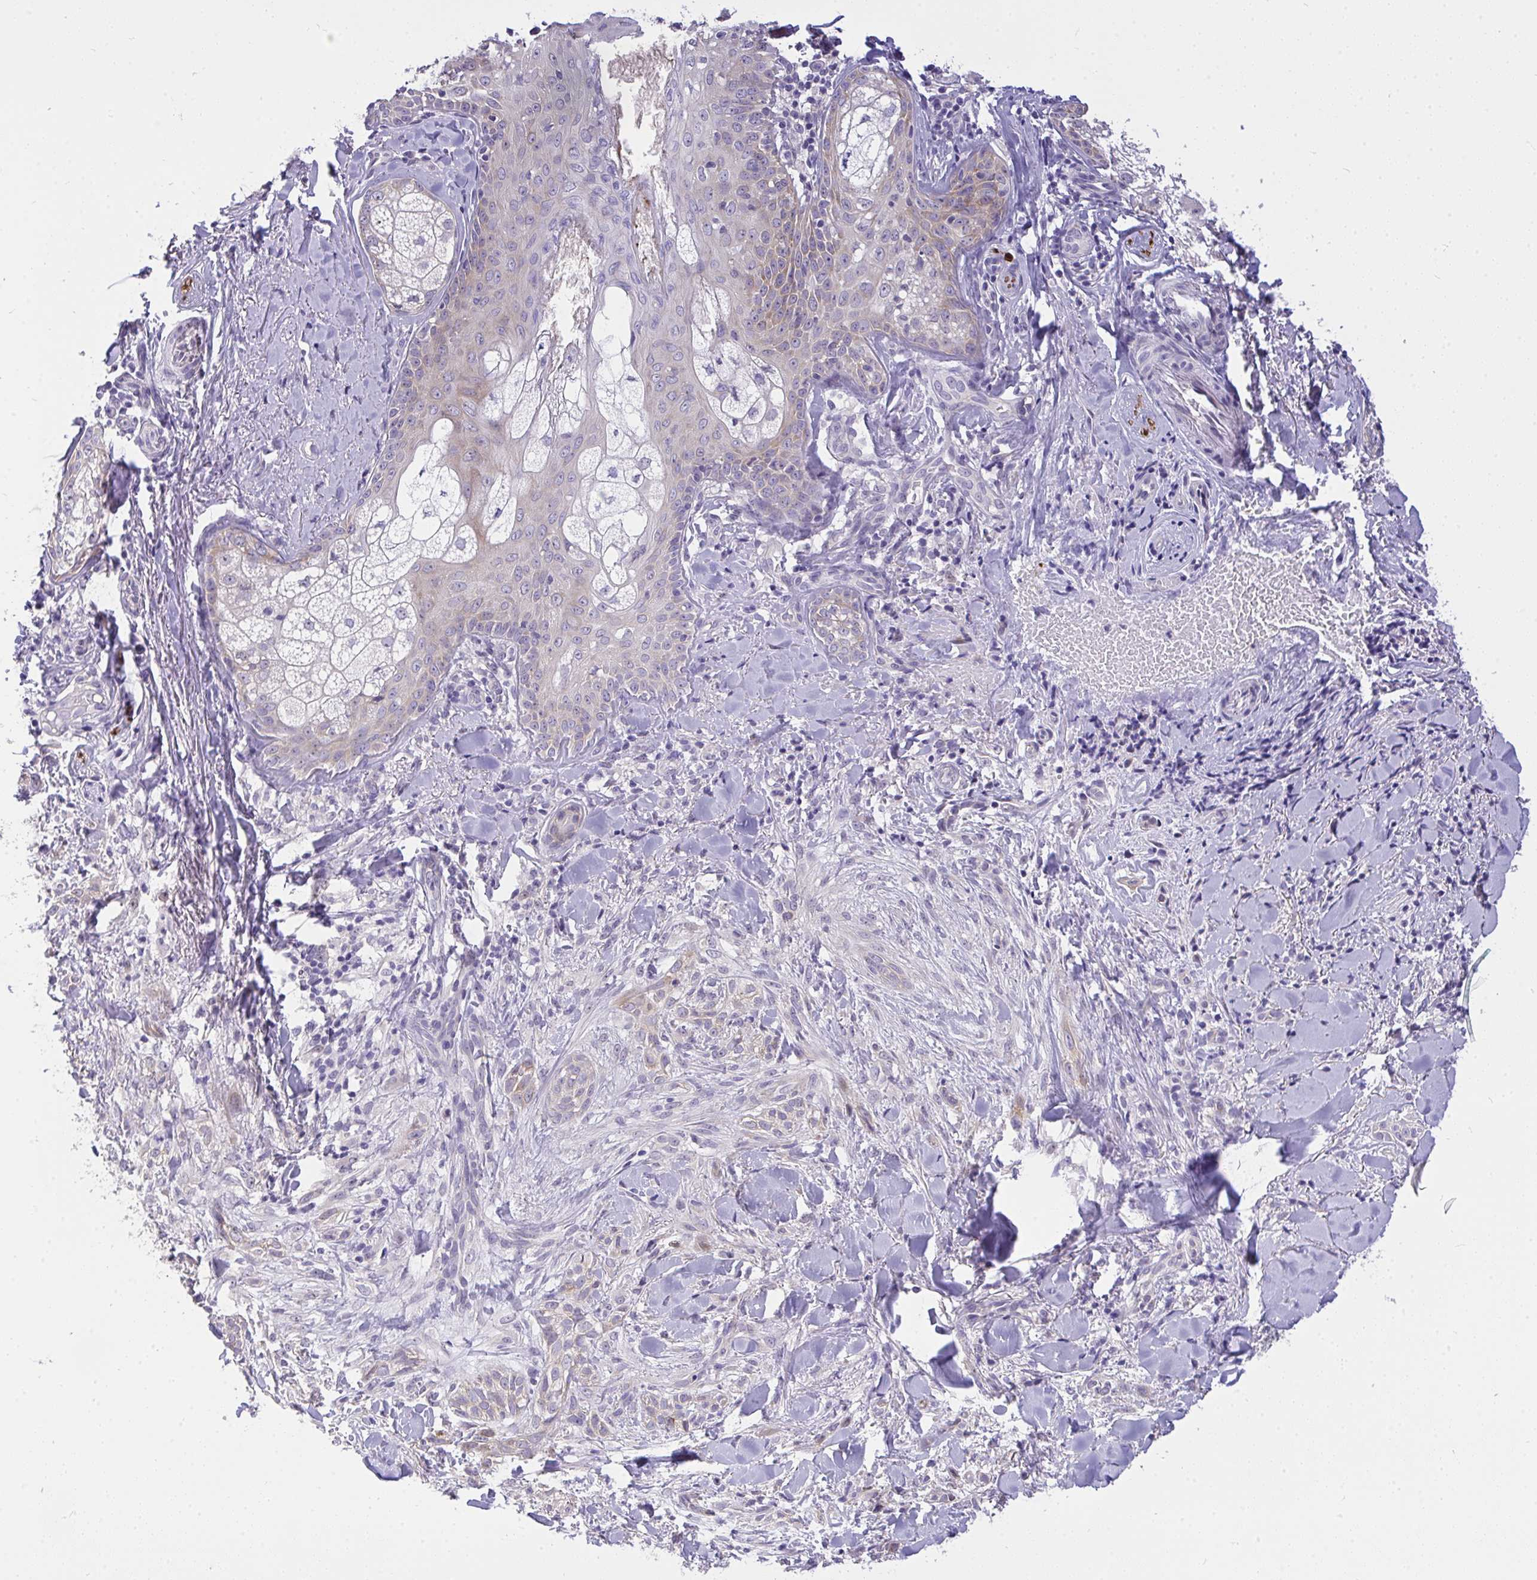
{"staining": {"intensity": "weak", "quantity": "25%-75%", "location": "cytoplasmic/membranous"}, "tissue": "skin cancer", "cell_type": "Tumor cells", "image_type": "cancer", "snomed": [{"axis": "morphology", "description": "Basal cell carcinoma"}, {"axis": "topography", "description": "Skin"}], "caption": "This image reveals IHC staining of human basal cell carcinoma (skin), with low weak cytoplasmic/membranous positivity in about 25%-75% of tumor cells.", "gene": "VGLL3", "patient": {"sex": "female", "age": 48}}